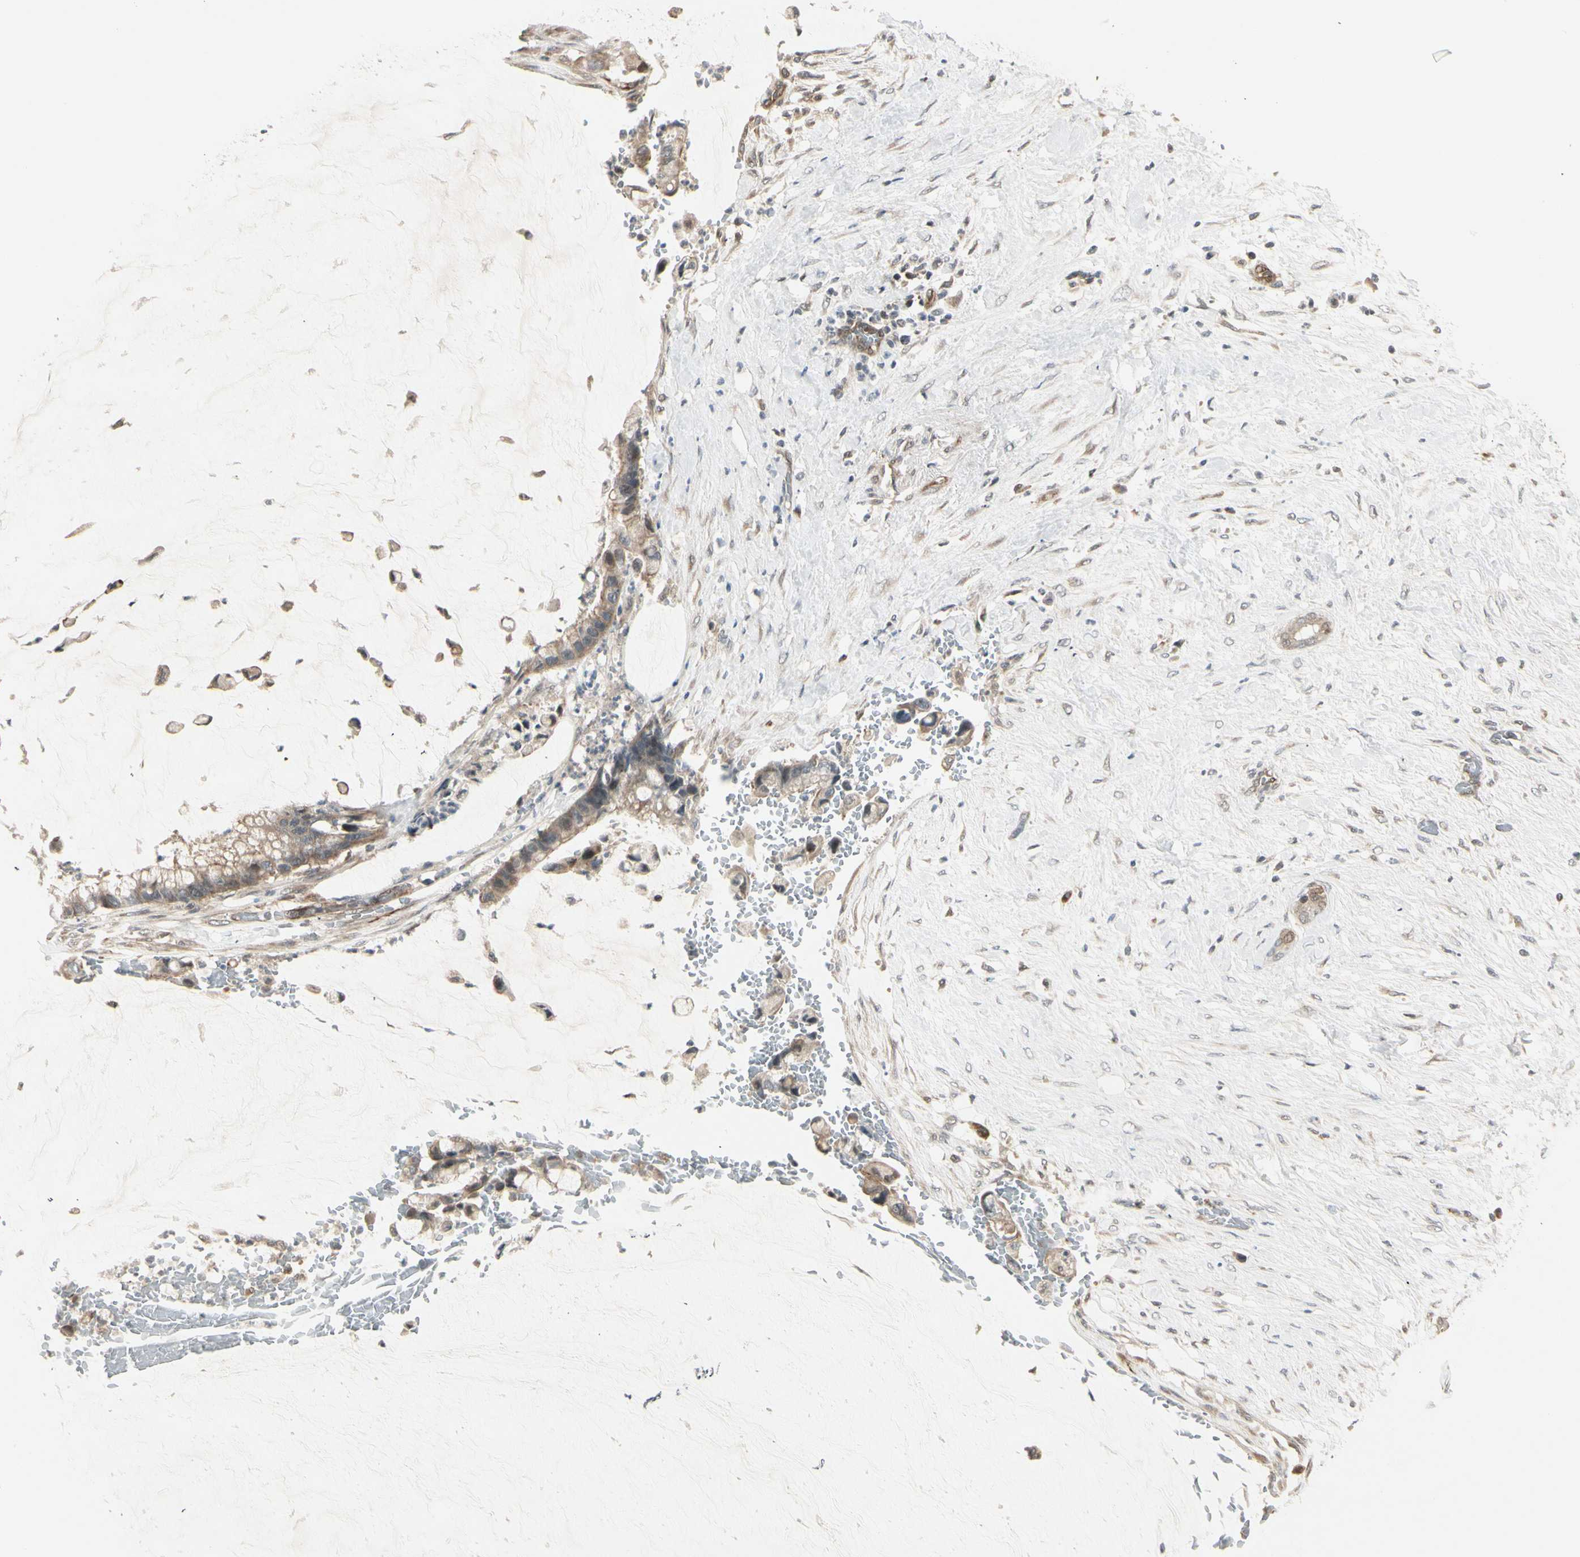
{"staining": {"intensity": "weak", "quantity": ">75%", "location": "cytoplasmic/membranous"}, "tissue": "pancreatic cancer", "cell_type": "Tumor cells", "image_type": "cancer", "snomed": [{"axis": "morphology", "description": "Adenocarcinoma, NOS"}, {"axis": "topography", "description": "Pancreas"}], "caption": "Brown immunohistochemical staining in human pancreatic cancer (adenocarcinoma) displays weak cytoplasmic/membranous expression in approximately >75% of tumor cells. (DAB (3,3'-diaminobenzidine) = brown stain, brightfield microscopy at high magnification).", "gene": "SVBP", "patient": {"sex": "male", "age": 41}}